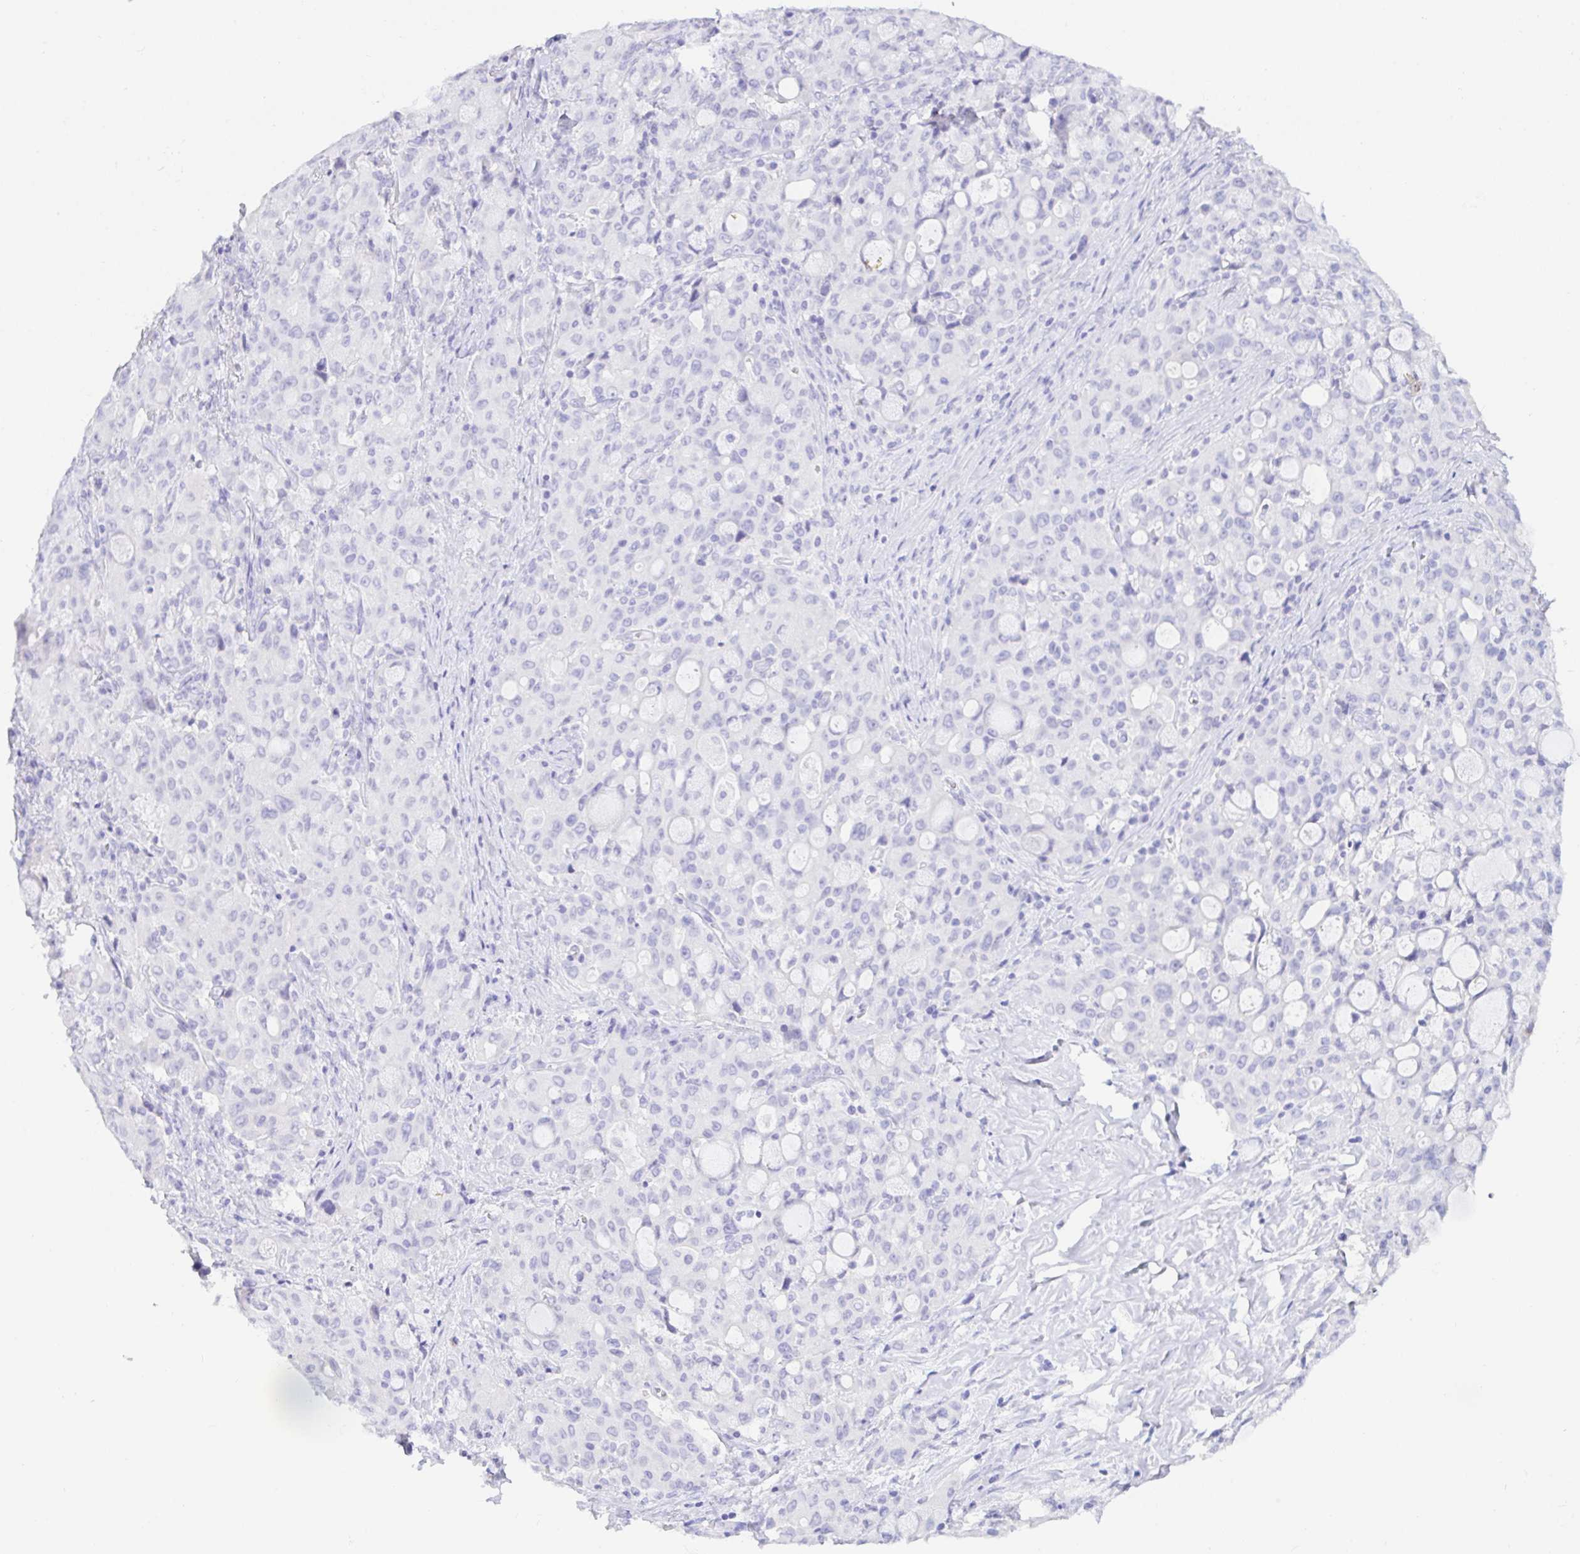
{"staining": {"intensity": "negative", "quantity": "none", "location": "none"}, "tissue": "lung cancer", "cell_type": "Tumor cells", "image_type": "cancer", "snomed": [{"axis": "morphology", "description": "Adenocarcinoma, NOS"}, {"axis": "topography", "description": "Lung"}], "caption": "IHC of human lung adenocarcinoma exhibits no positivity in tumor cells.", "gene": "PAX8", "patient": {"sex": "female", "age": 44}}